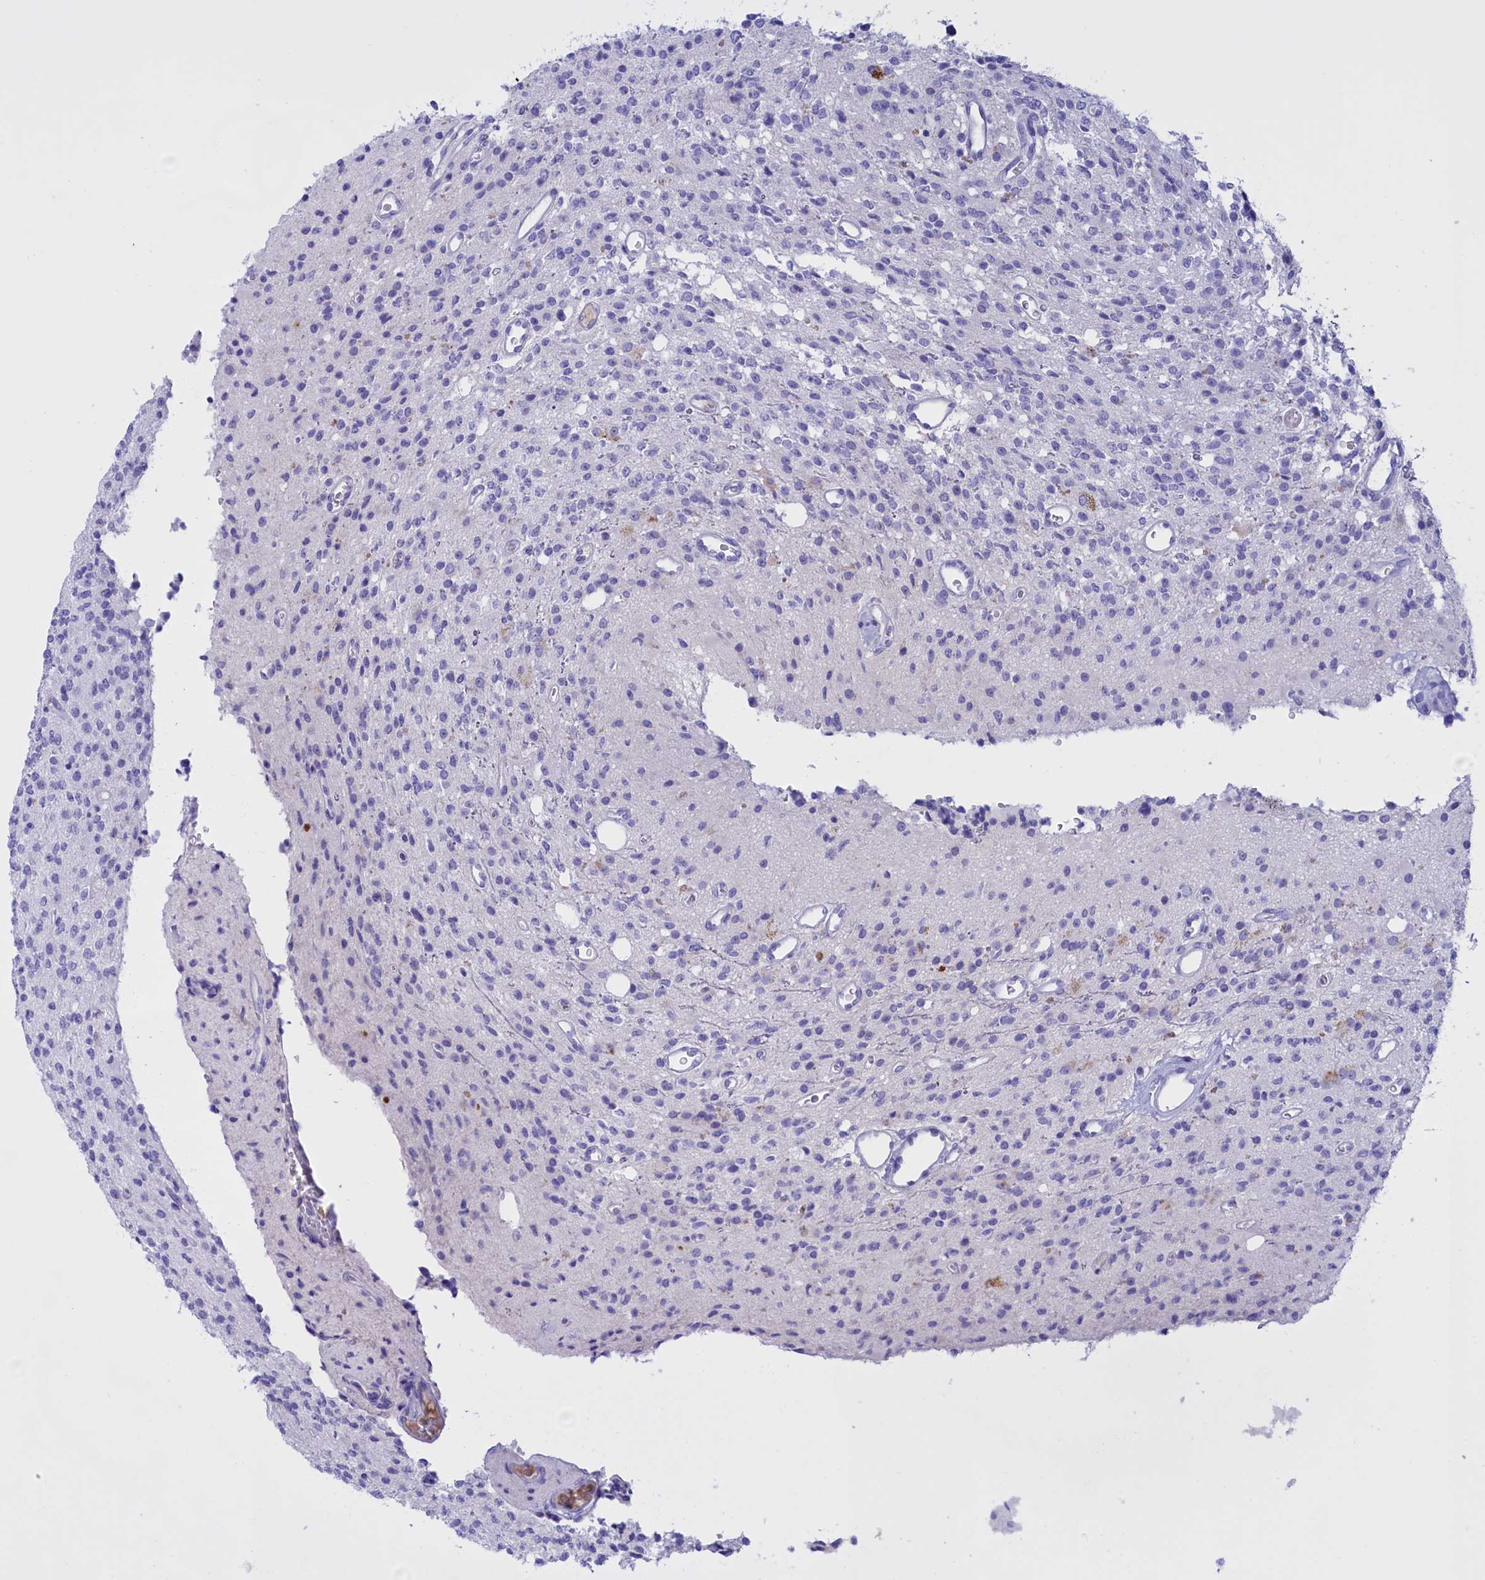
{"staining": {"intensity": "negative", "quantity": "none", "location": "none"}, "tissue": "glioma", "cell_type": "Tumor cells", "image_type": "cancer", "snomed": [{"axis": "morphology", "description": "Glioma, malignant, High grade"}, {"axis": "topography", "description": "Brain"}], "caption": "Malignant glioma (high-grade) was stained to show a protein in brown. There is no significant staining in tumor cells.", "gene": "PROK2", "patient": {"sex": "male", "age": 34}}